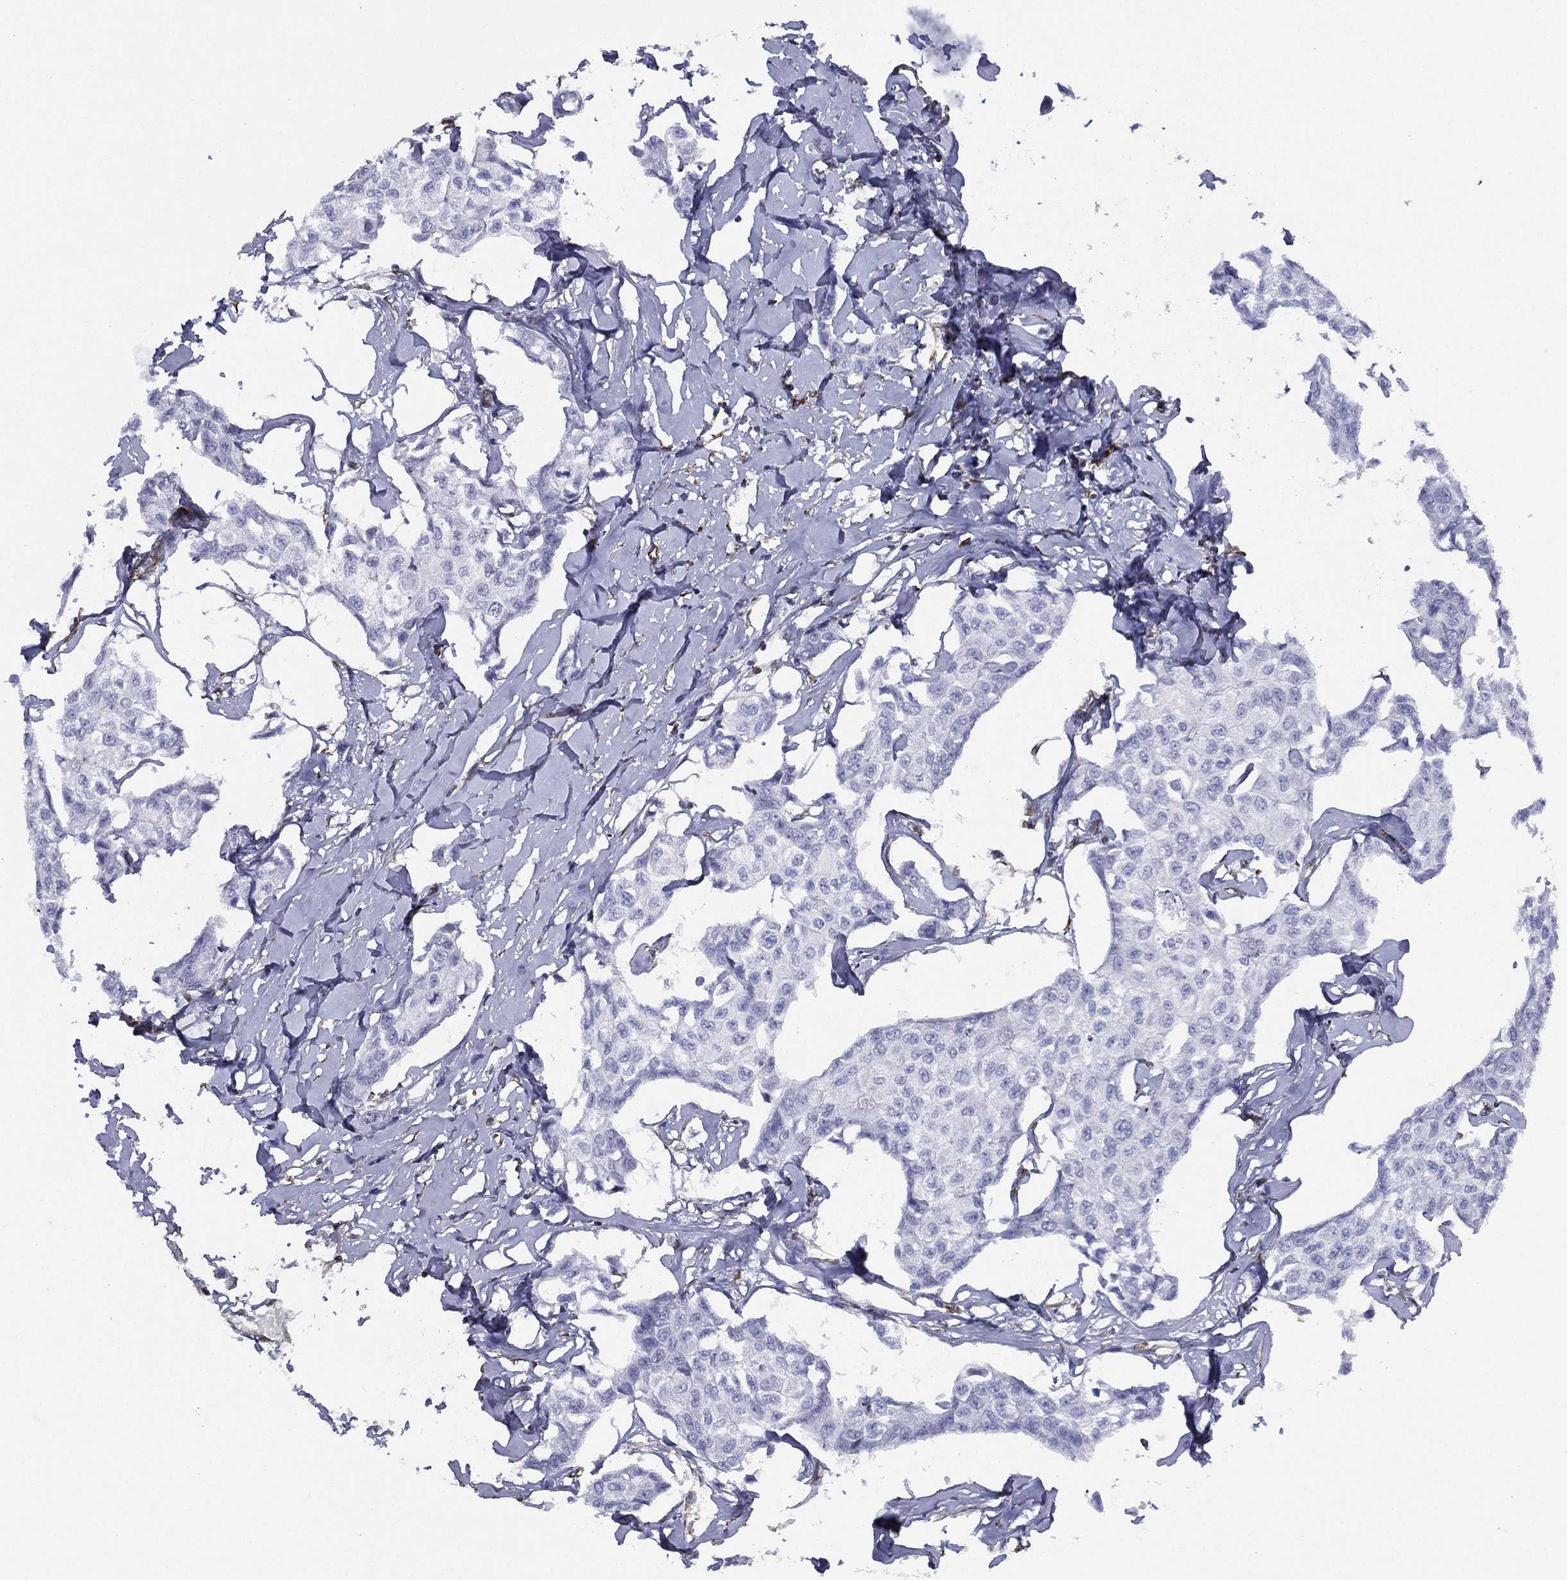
{"staining": {"intensity": "negative", "quantity": "none", "location": "none"}, "tissue": "breast cancer", "cell_type": "Tumor cells", "image_type": "cancer", "snomed": [{"axis": "morphology", "description": "Duct carcinoma"}, {"axis": "topography", "description": "Breast"}], "caption": "Tumor cells are negative for brown protein staining in breast cancer (infiltrating ductal carcinoma).", "gene": "MAS1", "patient": {"sex": "female", "age": 80}}